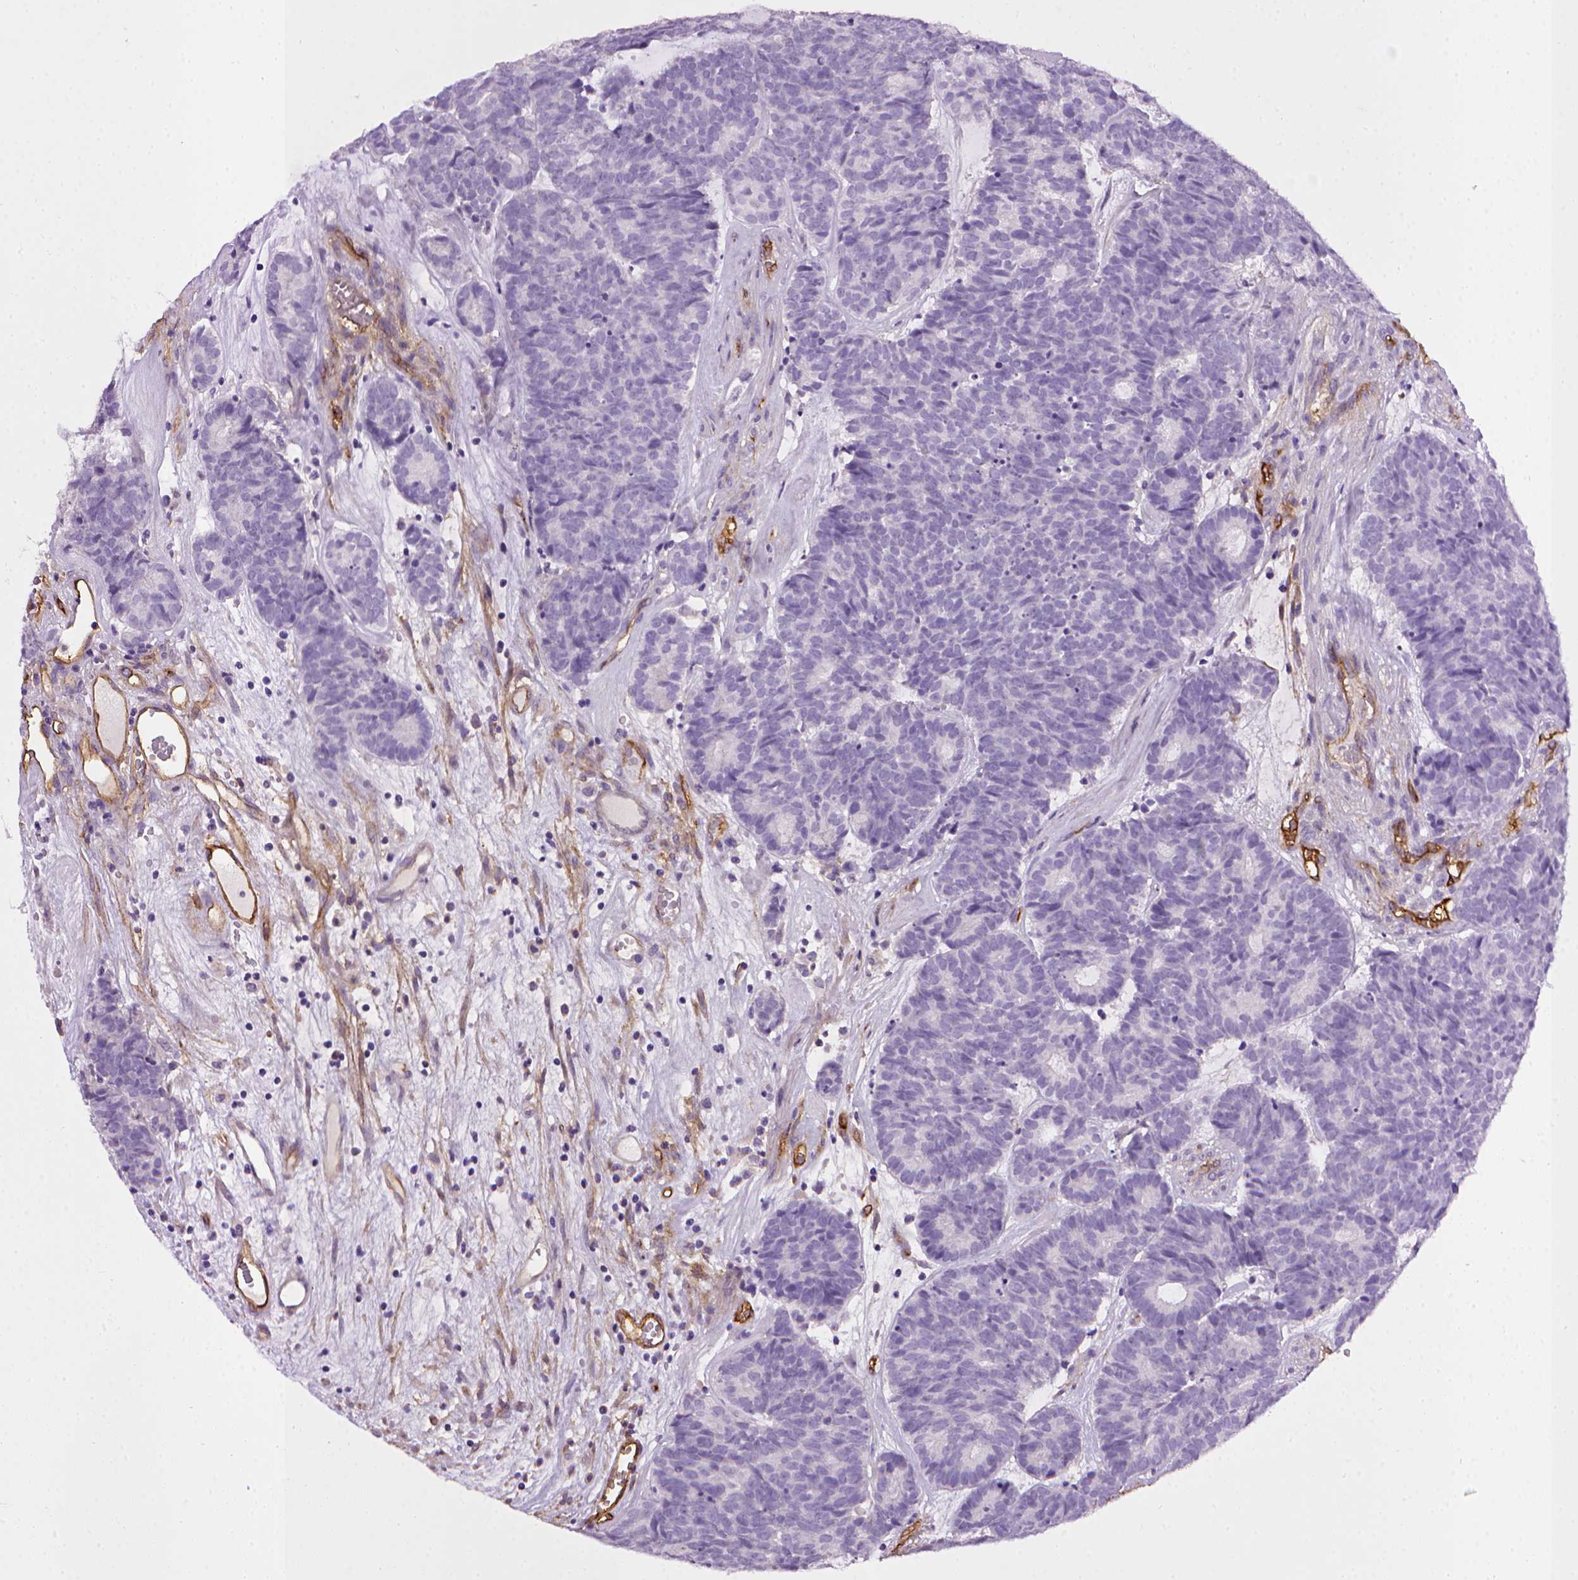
{"staining": {"intensity": "negative", "quantity": "none", "location": "none"}, "tissue": "head and neck cancer", "cell_type": "Tumor cells", "image_type": "cancer", "snomed": [{"axis": "morphology", "description": "Adenocarcinoma, NOS"}, {"axis": "topography", "description": "Head-Neck"}], "caption": "High power microscopy image of an immunohistochemistry (IHC) photomicrograph of head and neck cancer (adenocarcinoma), revealing no significant staining in tumor cells.", "gene": "ENG", "patient": {"sex": "female", "age": 81}}